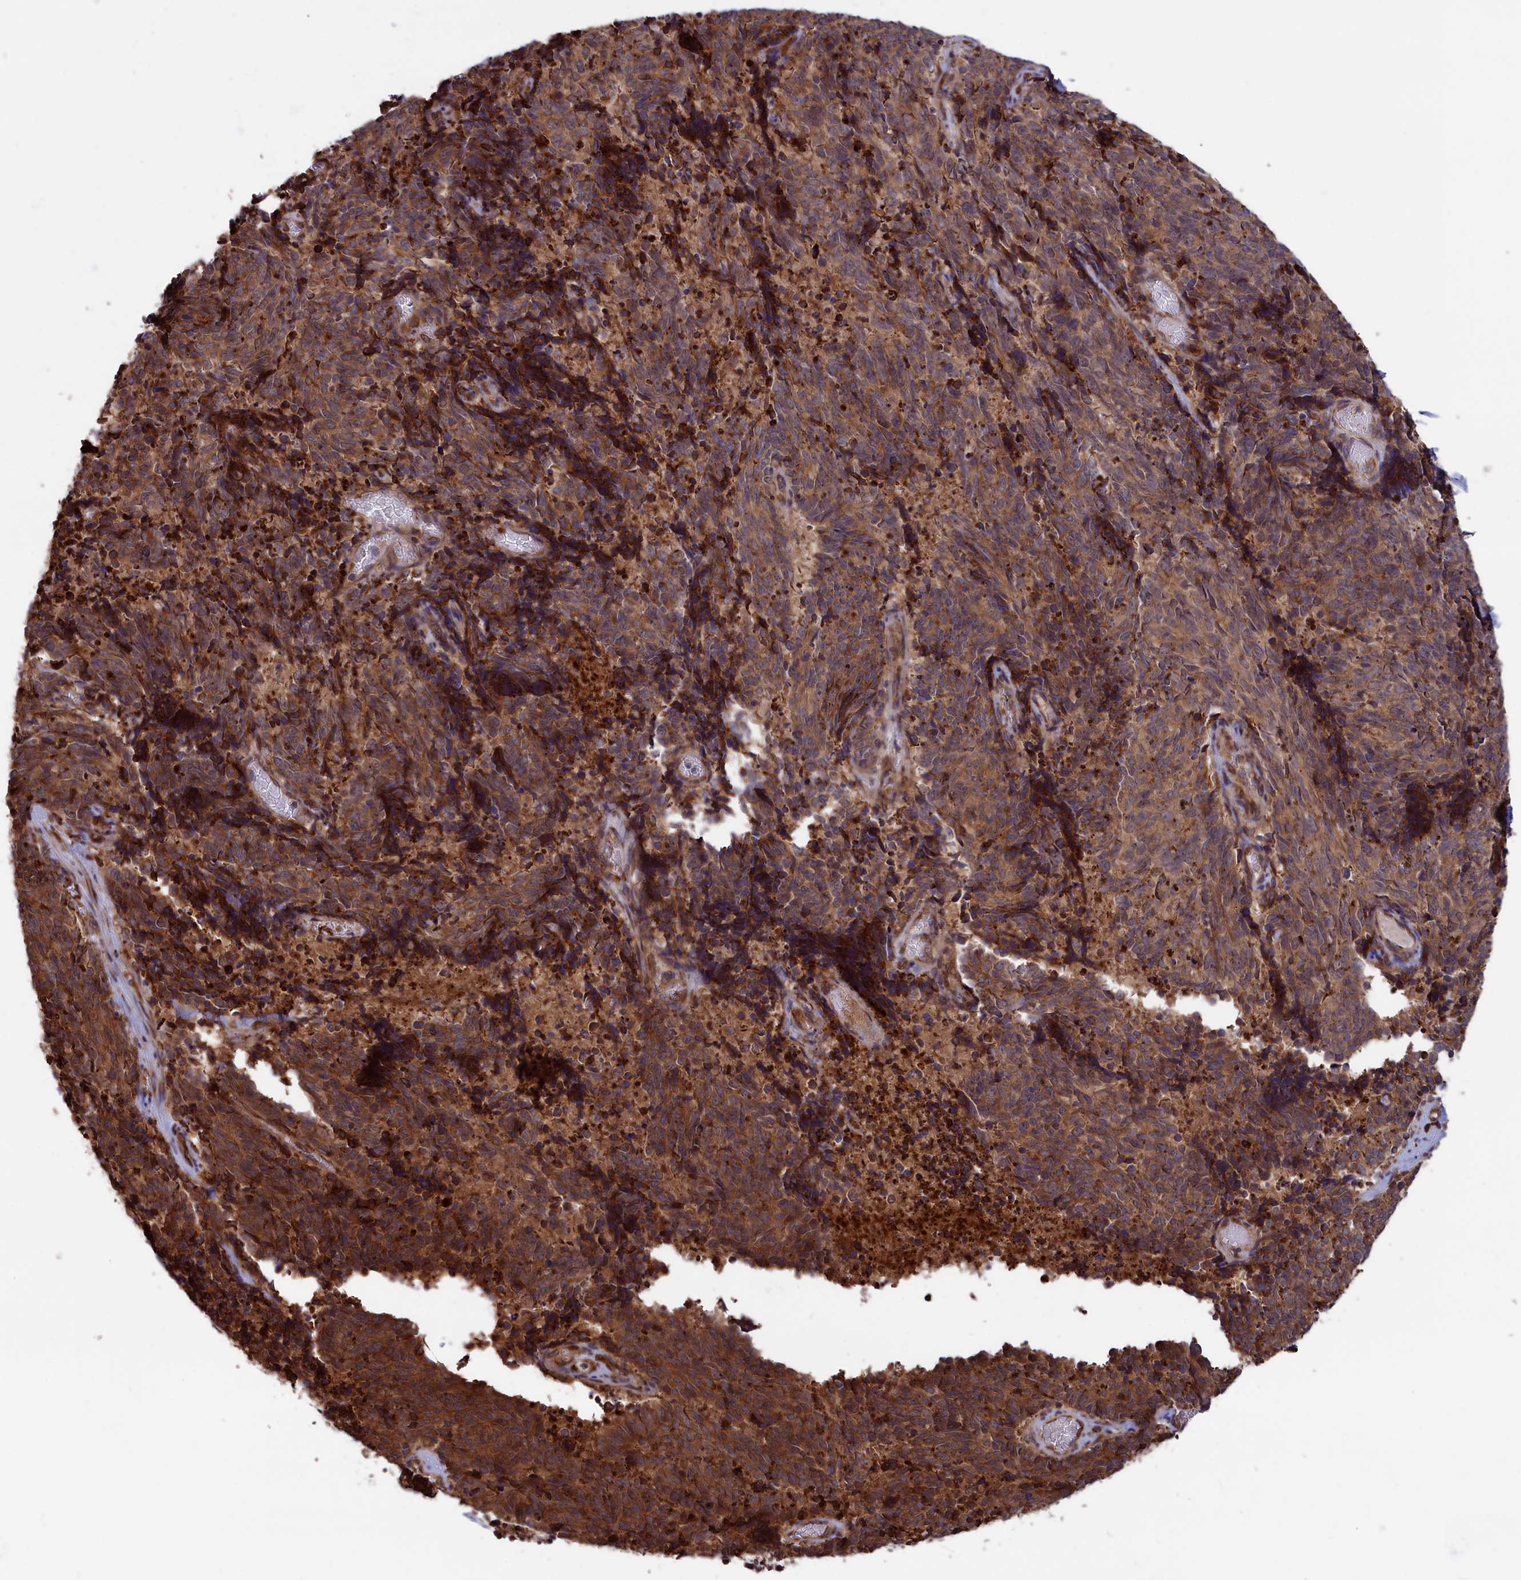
{"staining": {"intensity": "strong", "quantity": ">75%", "location": "cytoplasmic/membranous"}, "tissue": "cervical cancer", "cell_type": "Tumor cells", "image_type": "cancer", "snomed": [{"axis": "morphology", "description": "Squamous cell carcinoma, NOS"}, {"axis": "topography", "description": "Cervix"}], "caption": "Immunohistochemical staining of human cervical cancer reveals strong cytoplasmic/membranous protein expression in approximately >75% of tumor cells. The staining was performed using DAB, with brown indicating positive protein expression. Nuclei are stained blue with hematoxylin.", "gene": "PLA2G4C", "patient": {"sex": "female", "age": 29}}